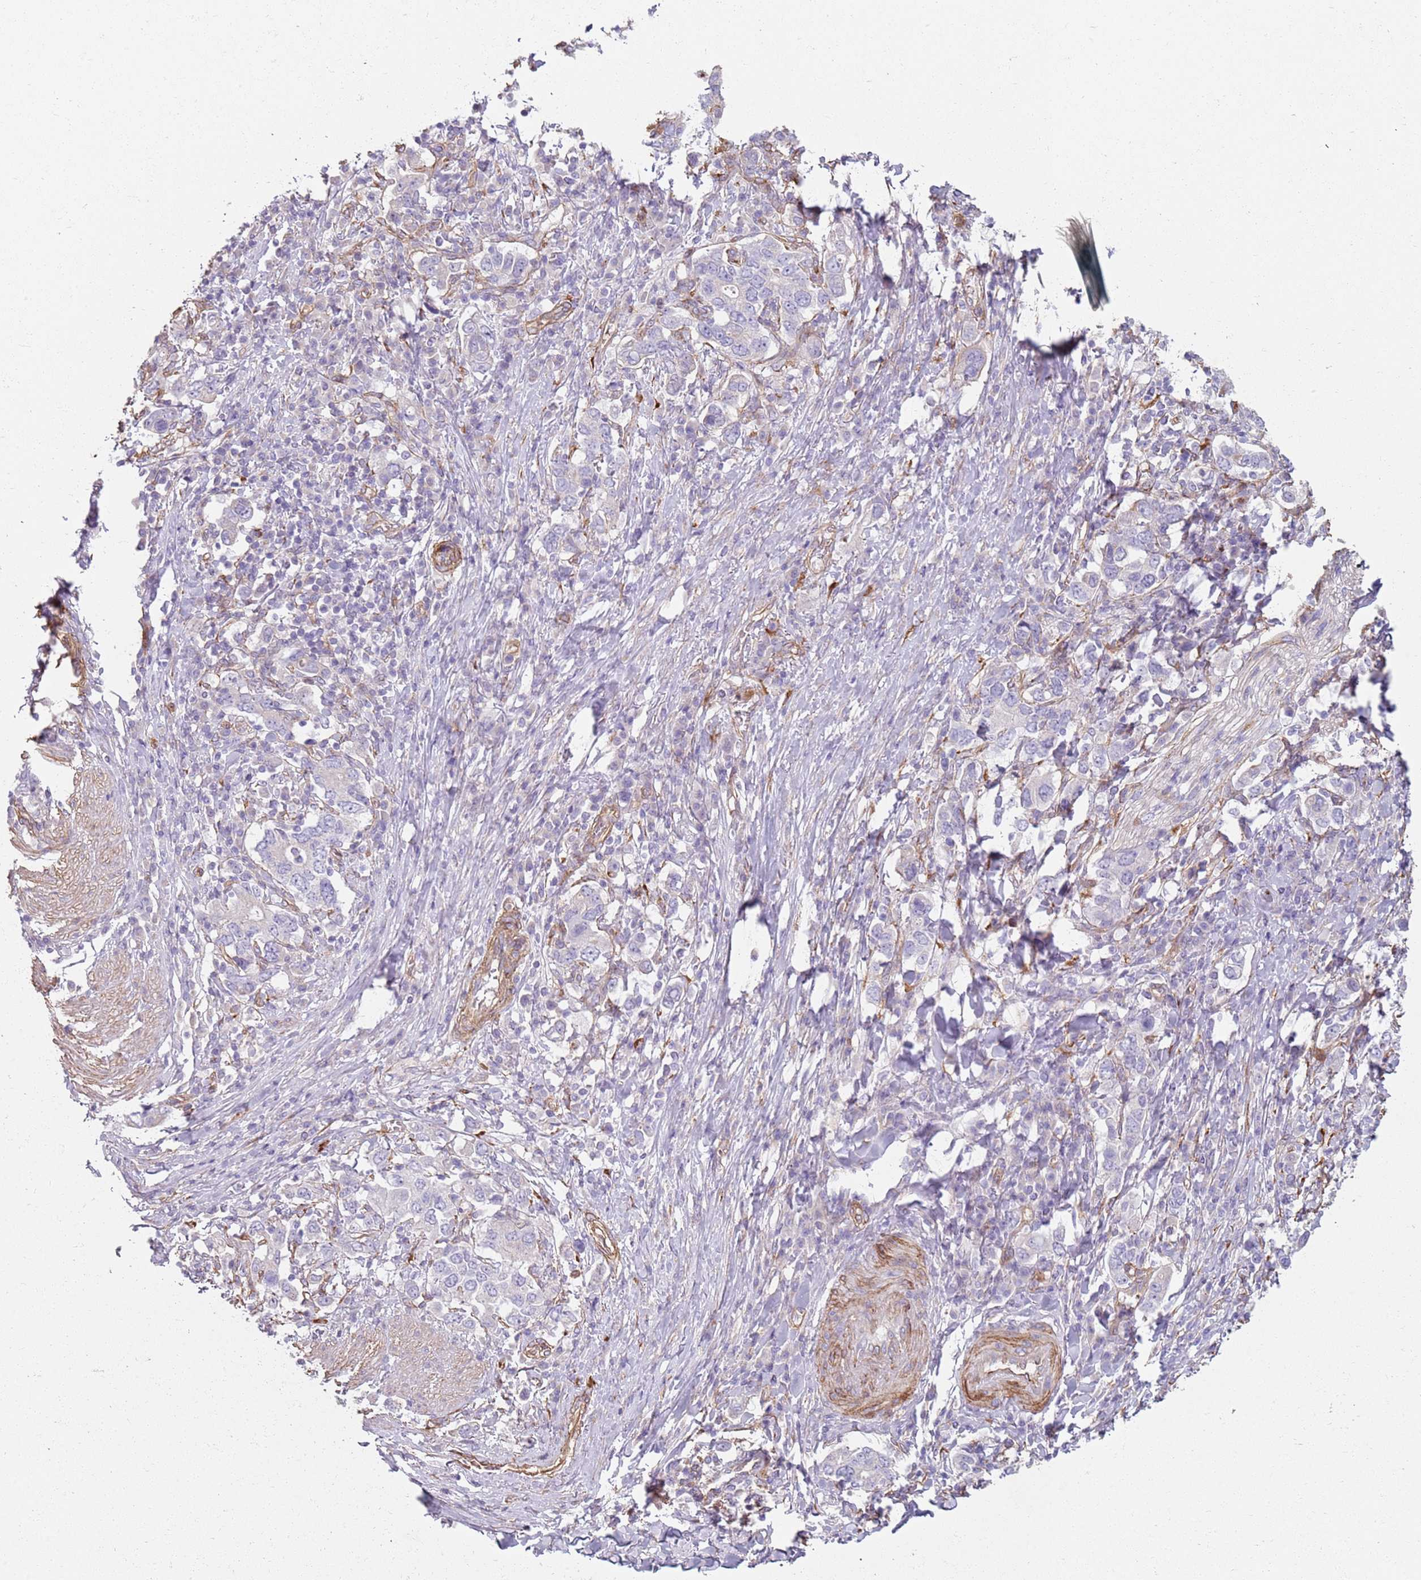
{"staining": {"intensity": "negative", "quantity": "none", "location": "none"}, "tissue": "stomach cancer", "cell_type": "Tumor cells", "image_type": "cancer", "snomed": [{"axis": "morphology", "description": "Adenocarcinoma, NOS"}, {"axis": "topography", "description": "Stomach, upper"}, {"axis": "topography", "description": "Stomach"}], "caption": "This is a photomicrograph of immunohistochemistry staining of stomach adenocarcinoma, which shows no staining in tumor cells.", "gene": "PHLPP2", "patient": {"sex": "male", "age": 62}}